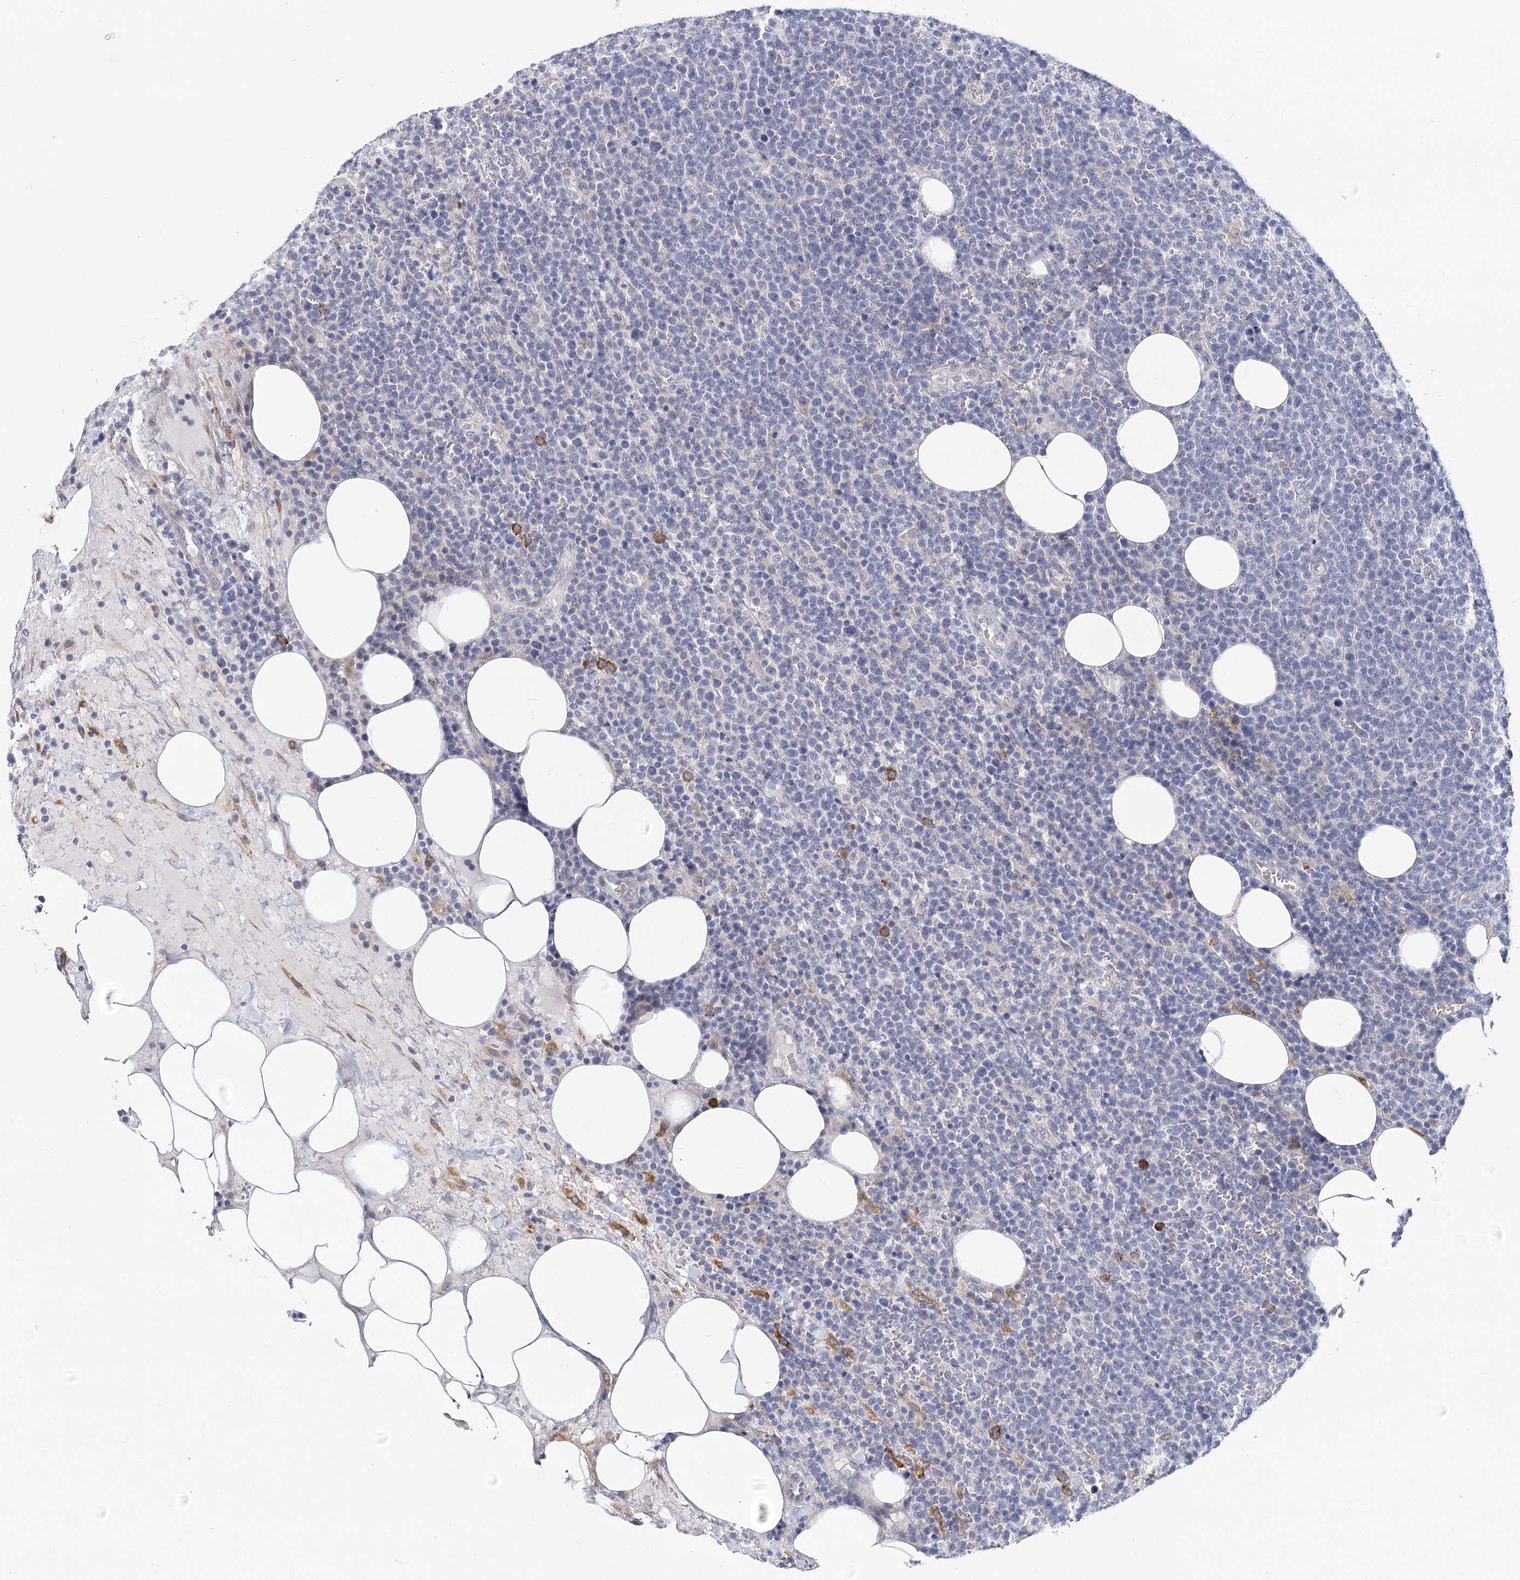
{"staining": {"intensity": "negative", "quantity": "none", "location": "none"}, "tissue": "lymphoma", "cell_type": "Tumor cells", "image_type": "cancer", "snomed": [{"axis": "morphology", "description": "Malignant lymphoma, non-Hodgkin's type, High grade"}, {"axis": "topography", "description": "Lymph node"}], "caption": "Tumor cells show no significant protein expression in lymphoma.", "gene": "TEX12", "patient": {"sex": "male", "age": 61}}